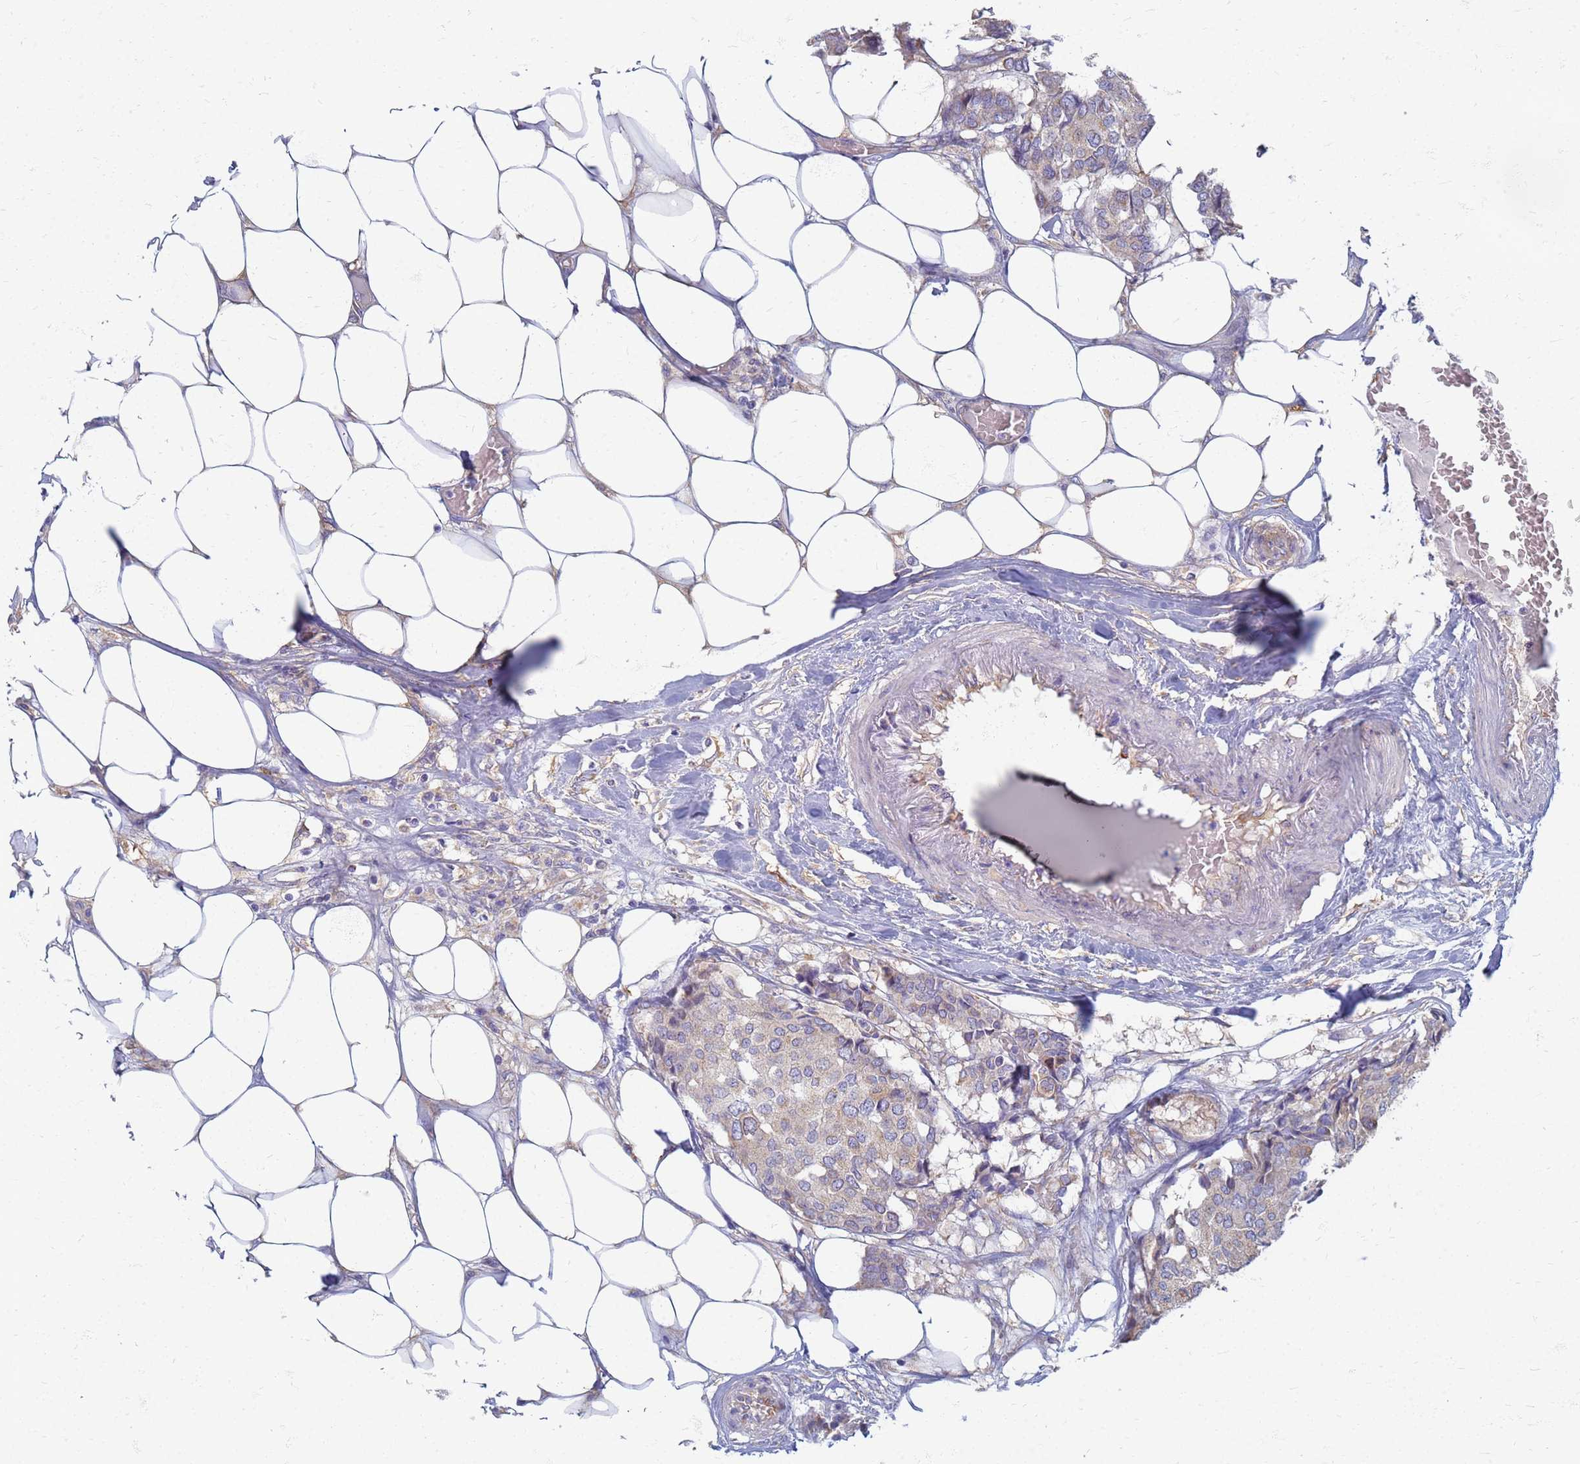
{"staining": {"intensity": "weak", "quantity": "25%-75%", "location": "cytoplasmic/membranous"}, "tissue": "breast cancer", "cell_type": "Tumor cells", "image_type": "cancer", "snomed": [{"axis": "morphology", "description": "Duct carcinoma"}, {"axis": "topography", "description": "Breast"}], "caption": "The histopathology image shows a brown stain indicating the presence of a protein in the cytoplasmic/membranous of tumor cells in breast cancer.", "gene": "EEA1", "patient": {"sex": "female", "age": 75}}